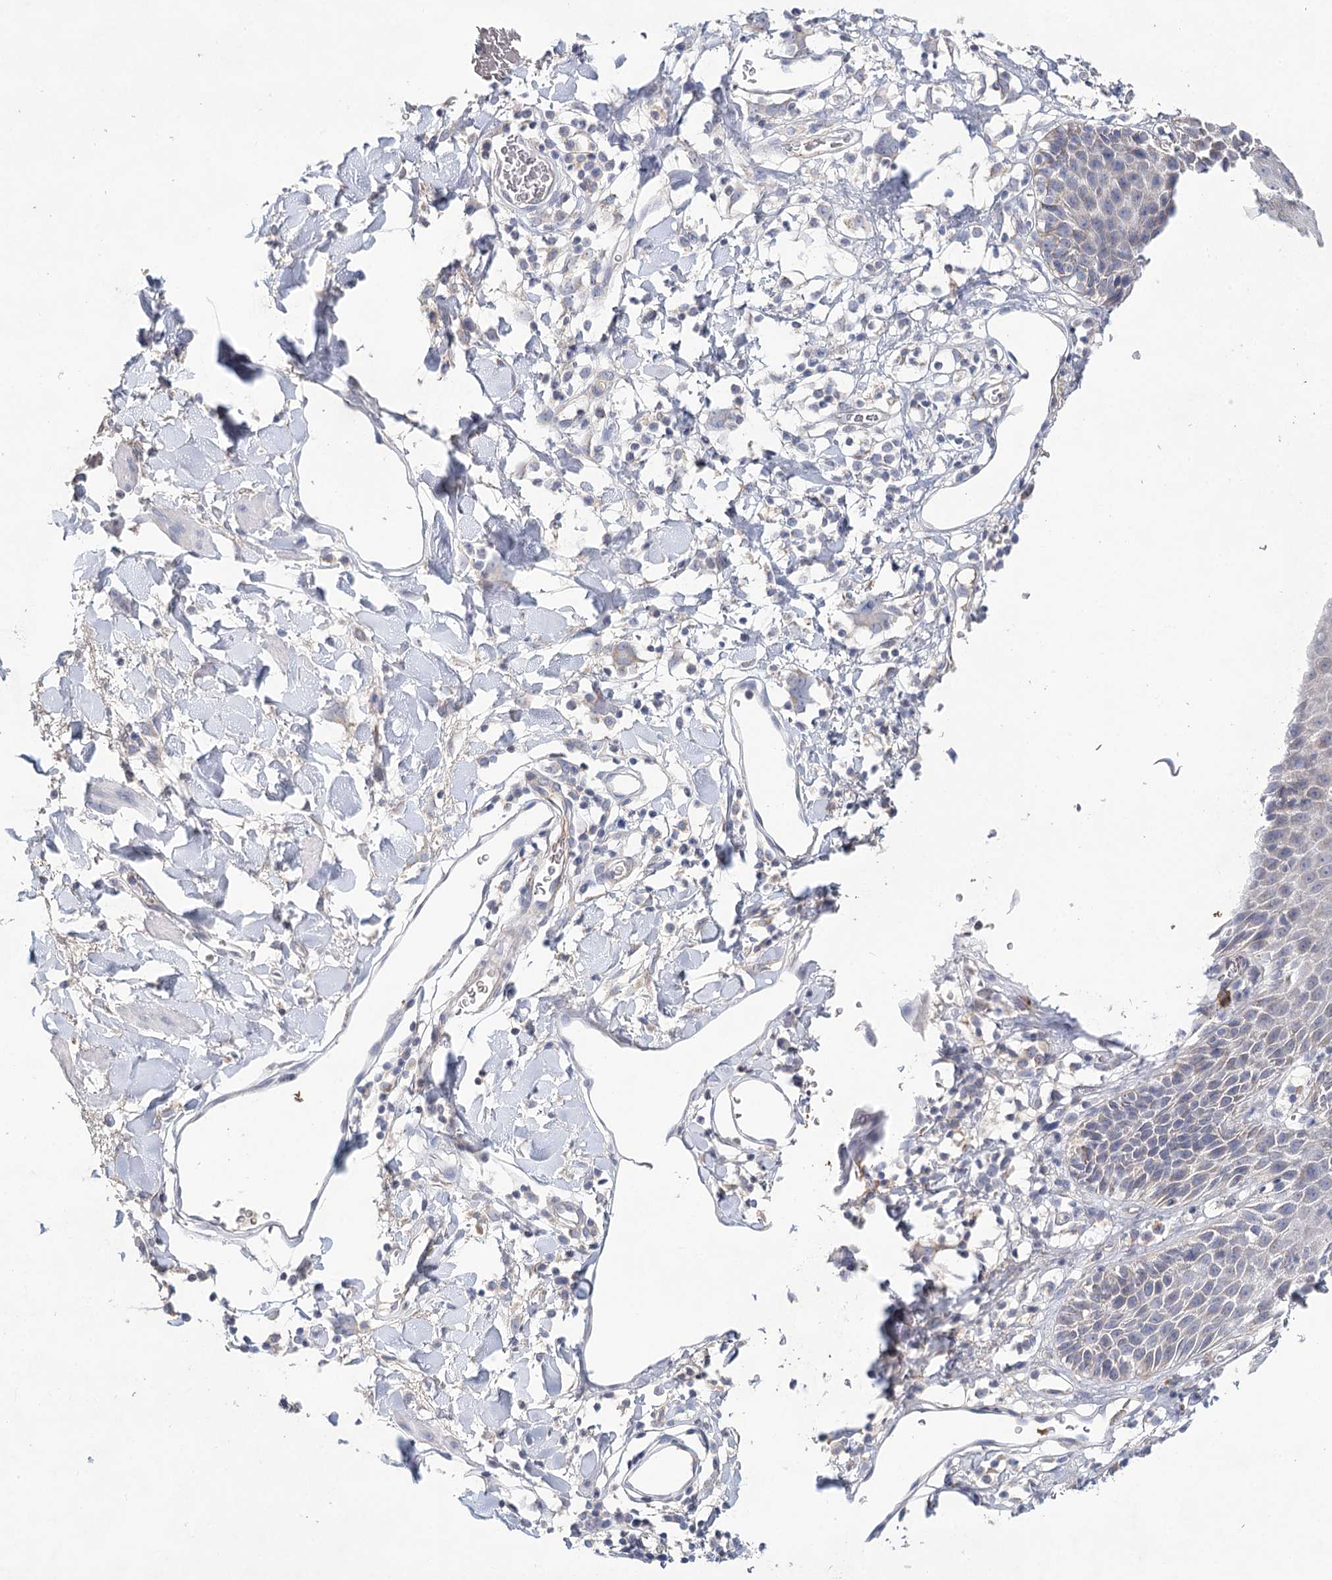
{"staining": {"intensity": "moderate", "quantity": "<25%", "location": "cytoplasmic/membranous"}, "tissue": "skin", "cell_type": "Epidermal cells", "image_type": "normal", "snomed": [{"axis": "morphology", "description": "Normal tissue, NOS"}, {"axis": "topography", "description": "Vulva"}], "caption": "High-power microscopy captured an IHC histopathology image of unremarkable skin, revealing moderate cytoplasmic/membranous expression in about <25% of epidermal cells.", "gene": "ARHGAP44", "patient": {"sex": "female", "age": 68}}